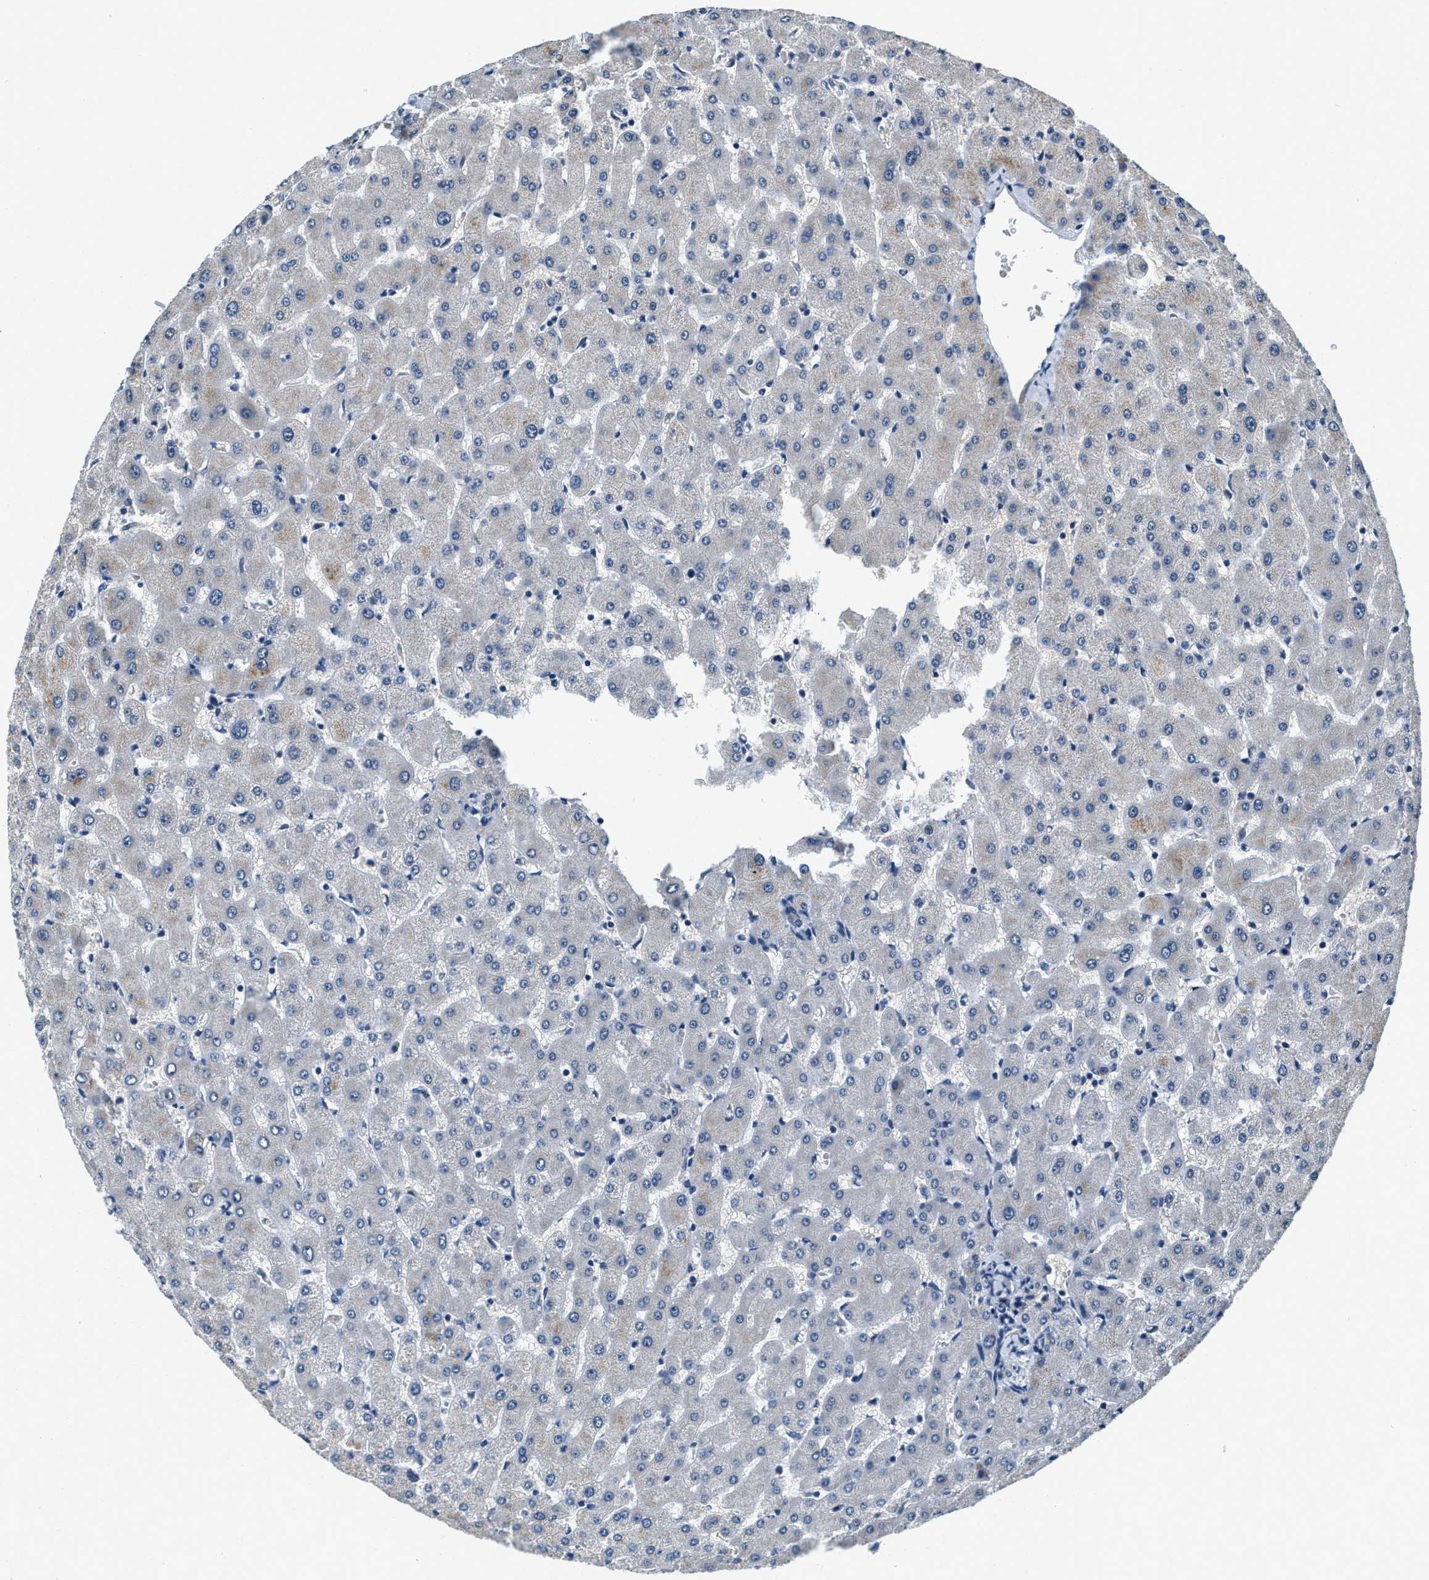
{"staining": {"intensity": "negative", "quantity": "none", "location": "none"}, "tissue": "liver", "cell_type": "Cholangiocytes", "image_type": "normal", "snomed": [{"axis": "morphology", "description": "Normal tissue, NOS"}, {"axis": "topography", "description": "Liver"}], "caption": "An immunohistochemistry histopathology image of normal liver is shown. There is no staining in cholangiocytes of liver. (Immunohistochemistry, brightfield microscopy, high magnification).", "gene": "YAE1", "patient": {"sex": "female", "age": 63}}